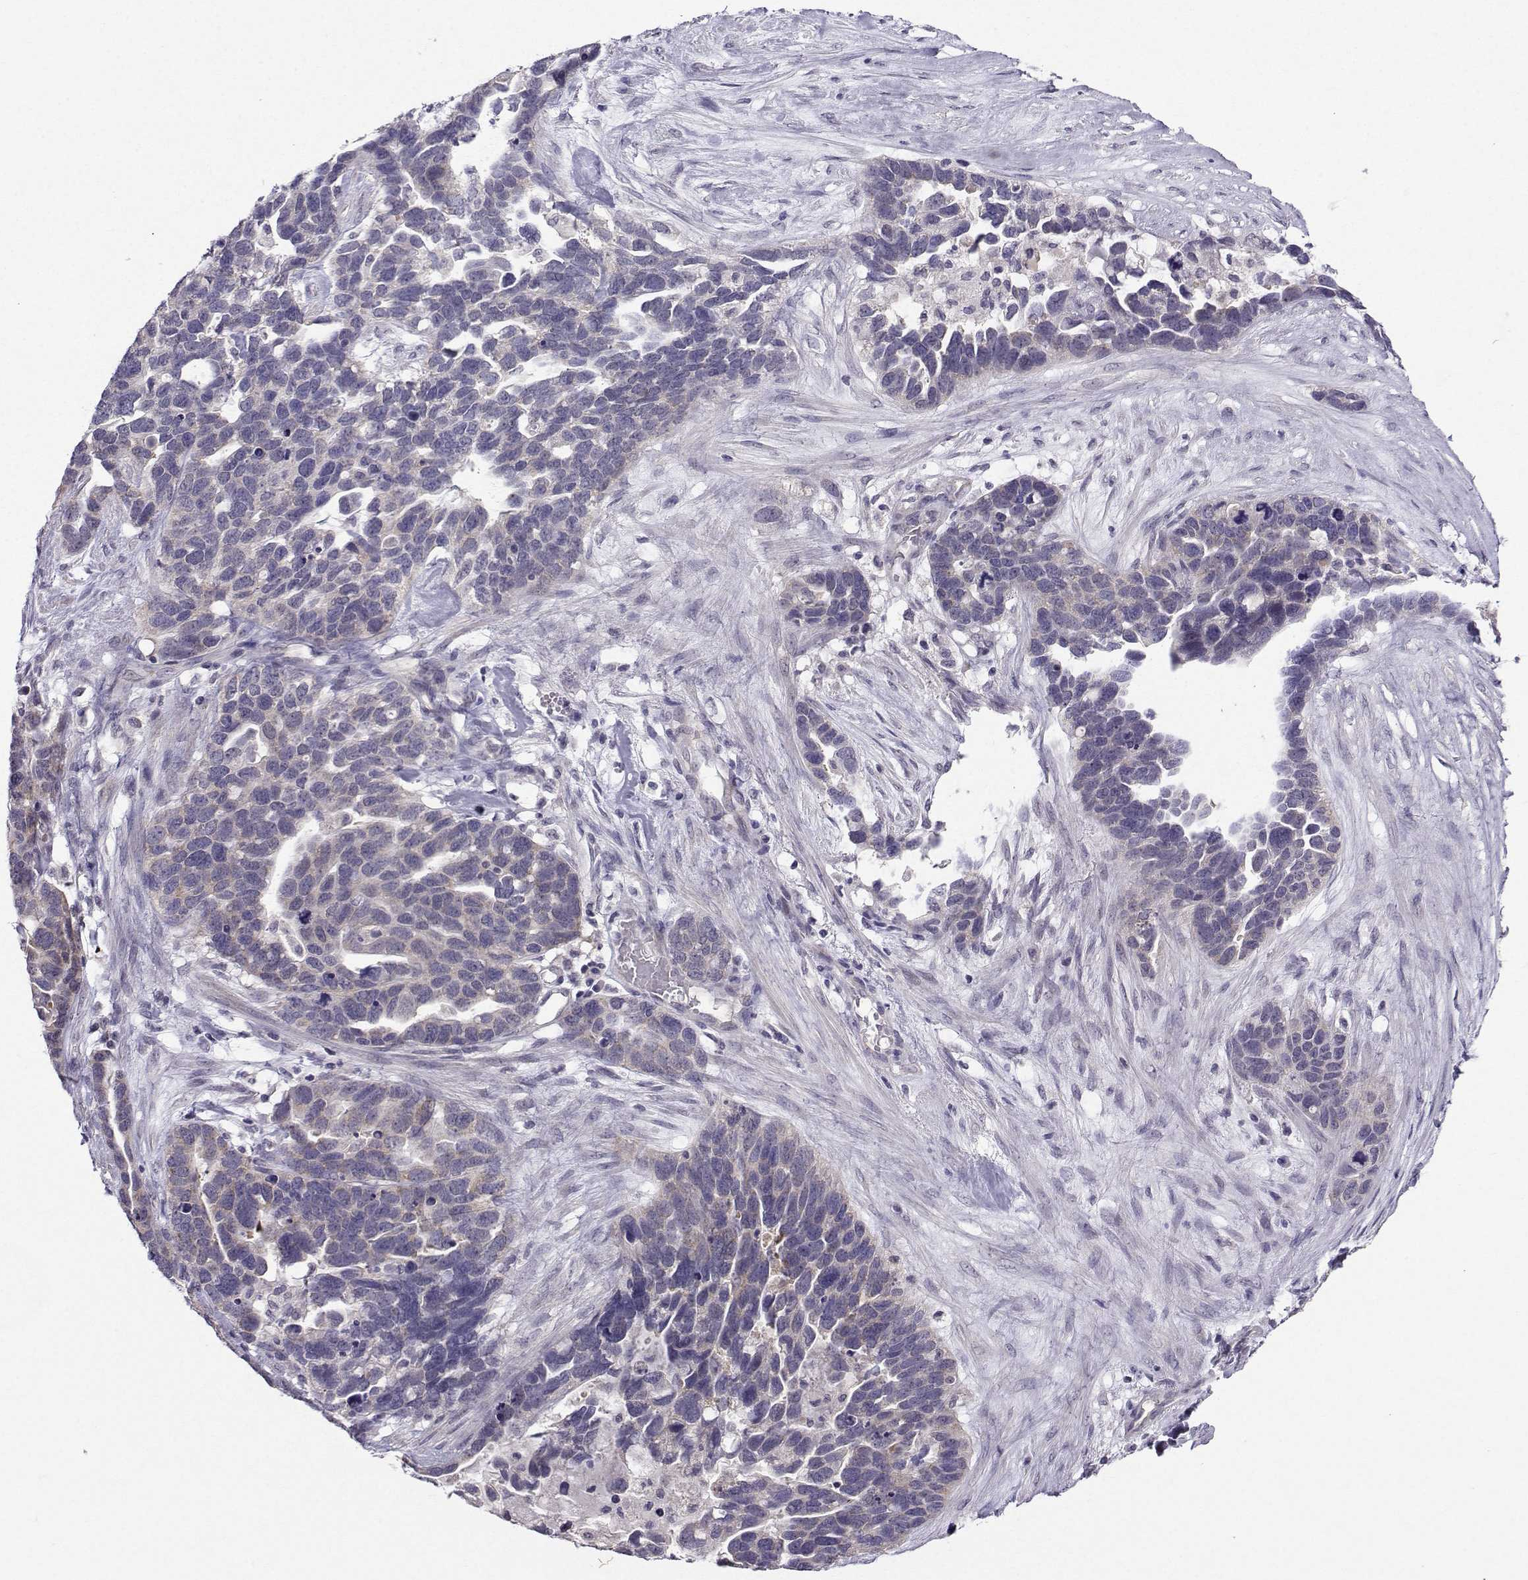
{"staining": {"intensity": "negative", "quantity": "none", "location": "none"}, "tissue": "ovarian cancer", "cell_type": "Tumor cells", "image_type": "cancer", "snomed": [{"axis": "morphology", "description": "Cystadenocarcinoma, serous, NOS"}, {"axis": "topography", "description": "Ovary"}], "caption": "DAB immunohistochemical staining of ovarian serous cystadenocarcinoma demonstrates no significant staining in tumor cells.", "gene": "DDX20", "patient": {"sex": "female", "age": 54}}